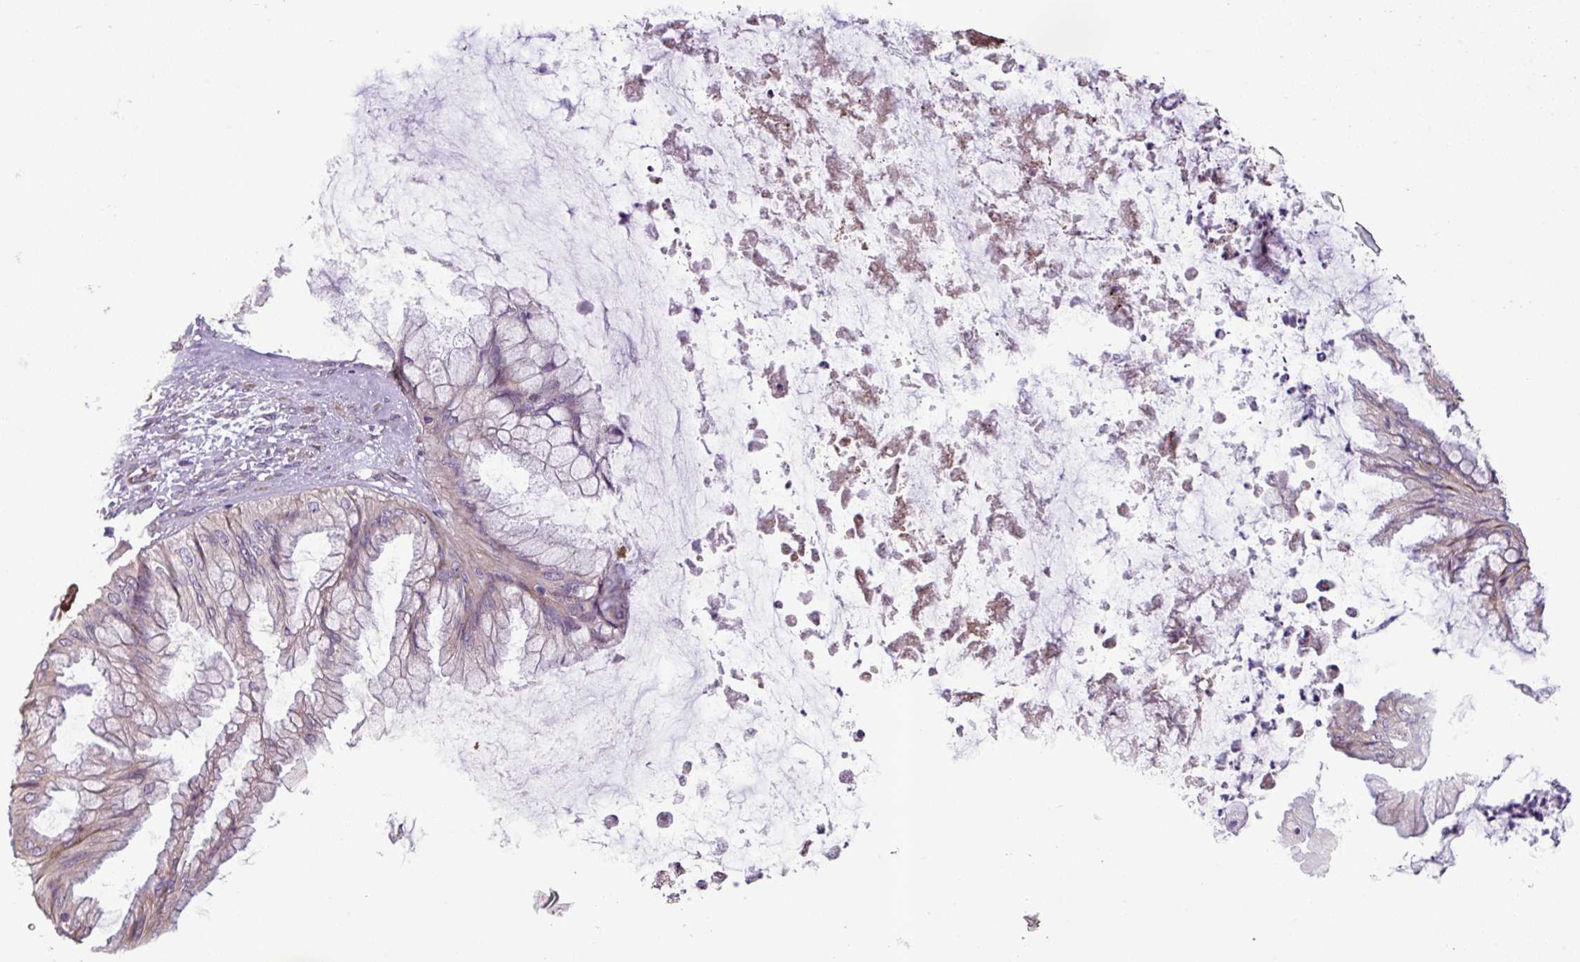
{"staining": {"intensity": "moderate", "quantity": "25%-75%", "location": "cytoplasmic/membranous"}, "tissue": "ovarian cancer", "cell_type": "Tumor cells", "image_type": "cancer", "snomed": [{"axis": "morphology", "description": "Cystadenocarcinoma, mucinous, NOS"}, {"axis": "topography", "description": "Ovary"}], "caption": "IHC (DAB (3,3'-diaminobenzidine)) staining of human ovarian cancer (mucinous cystadenocarcinoma) displays moderate cytoplasmic/membranous protein expression in approximately 25%-75% of tumor cells.", "gene": "RPL13", "patient": {"sex": "female", "age": 35}}